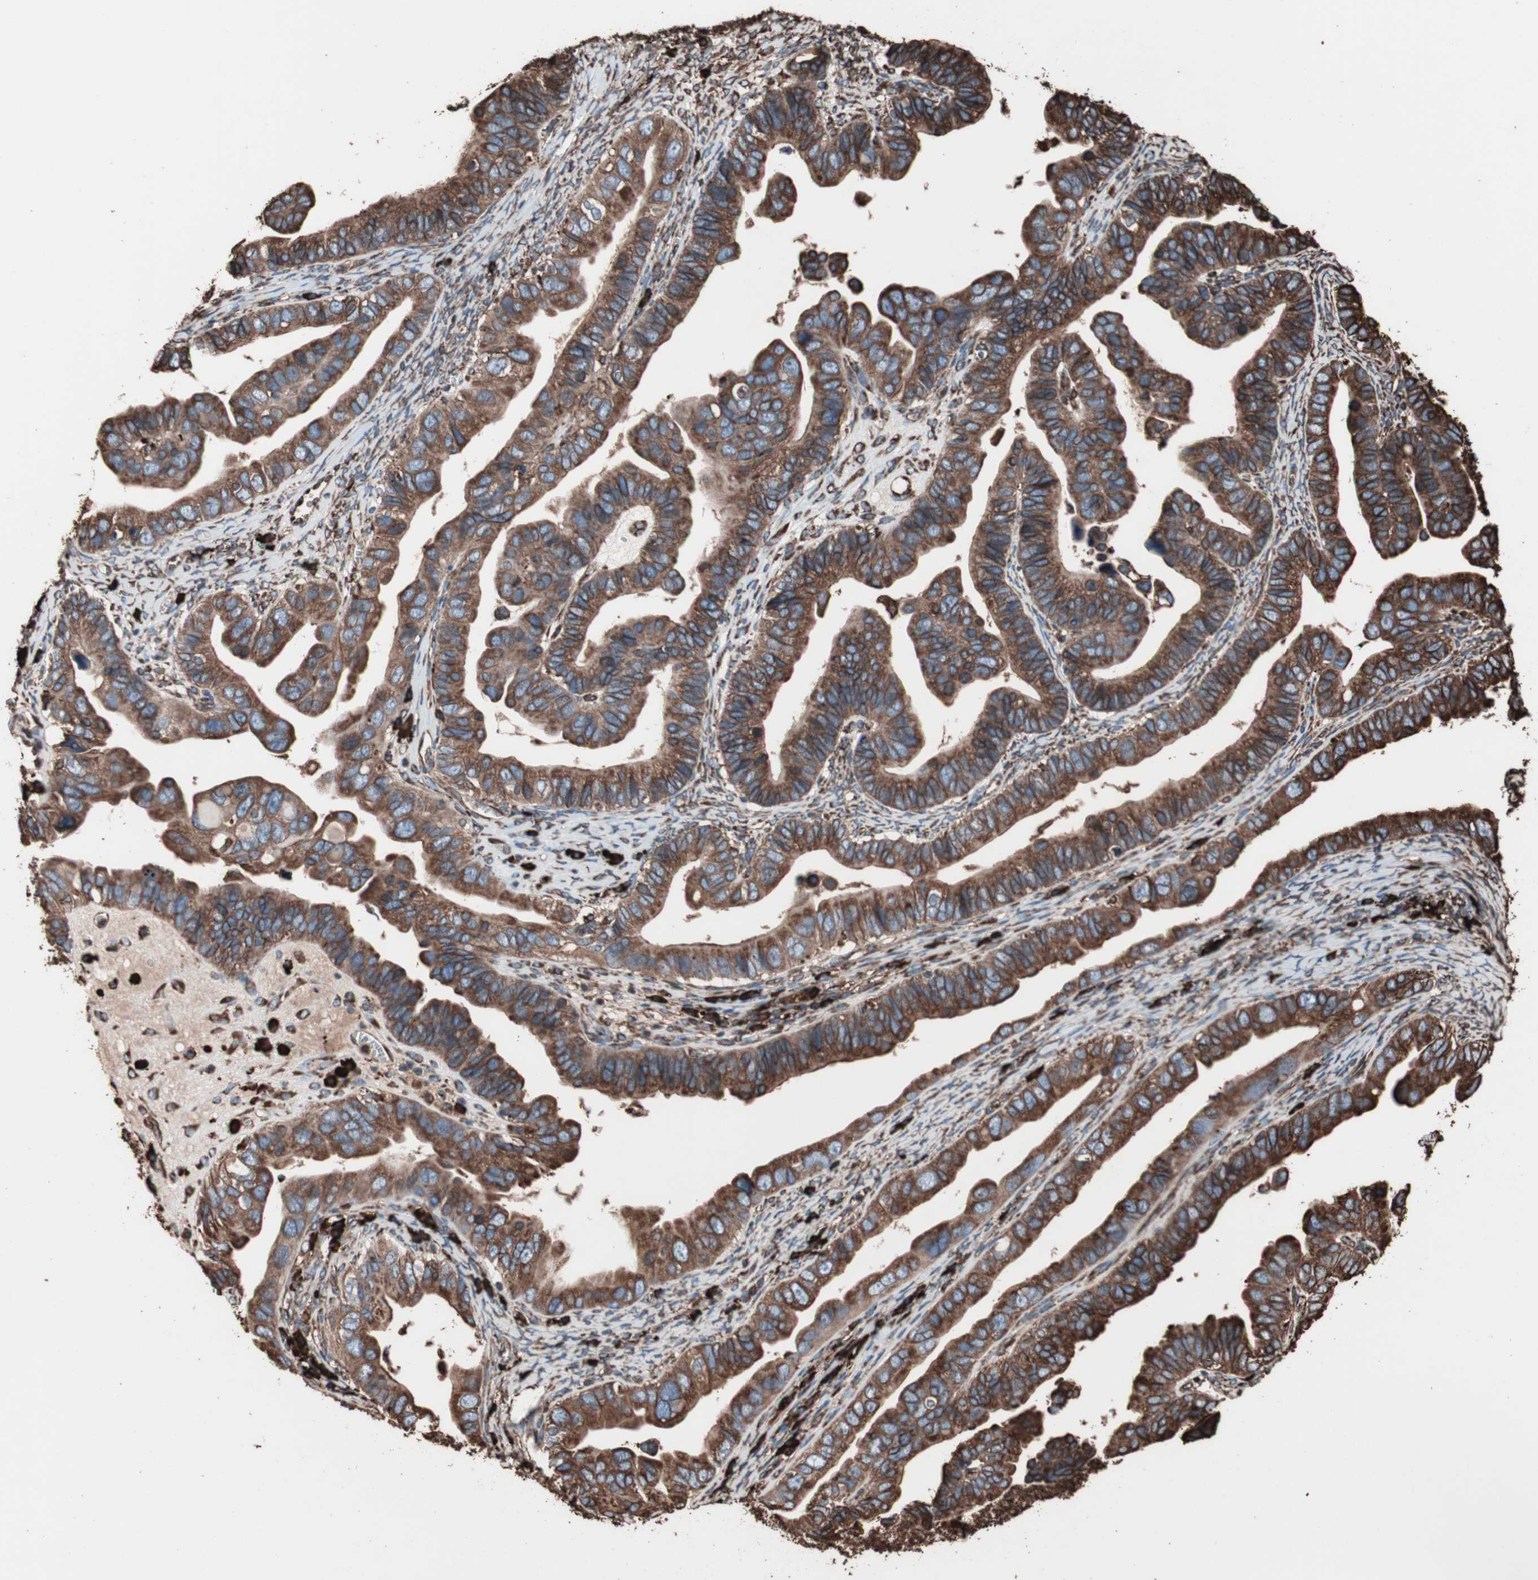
{"staining": {"intensity": "strong", "quantity": ">75%", "location": "cytoplasmic/membranous"}, "tissue": "ovarian cancer", "cell_type": "Tumor cells", "image_type": "cancer", "snomed": [{"axis": "morphology", "description": "Cystadenocarcinoma, serous, NOS"}, {"axis": "topography", "description": "Ovary"}], "caption": "The photomicrograph shows a brown stain indicating the presence of a protein in the cytoplasmic/membranous of tumor cells in ovarian serous cystadenocarcinoma. (brown staining indicates protein expression, while blue staining denotes nuclei).", "gene": "HSP90B1", "patient": {"sex": "female", "age": 56}}